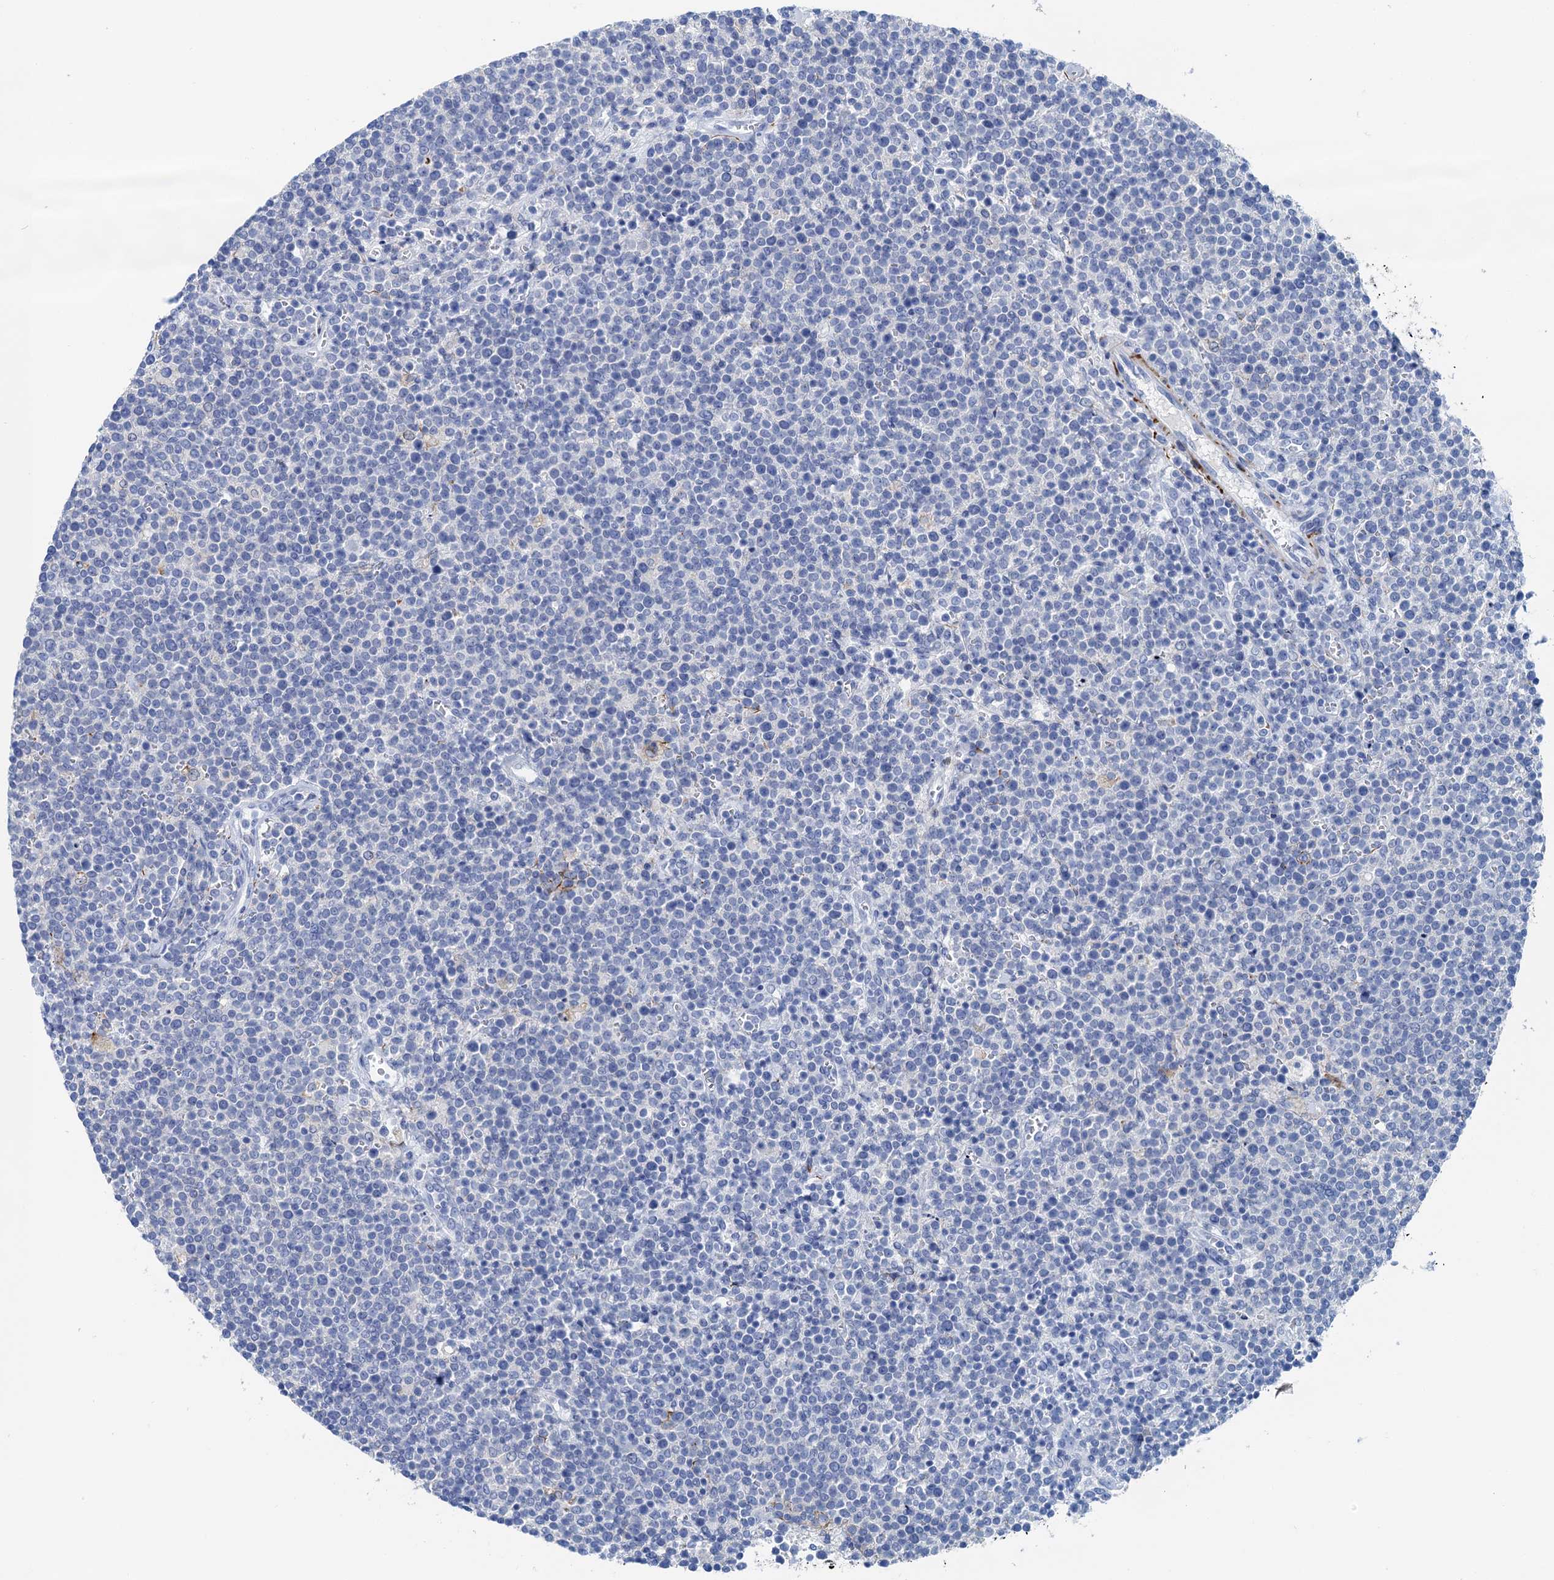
{"staining": {"intensity": "negative", "quantity": "none", "location": "none"}, "tissue": "lymphoma", "cell_type": "Tumor cells", "image_type": "cancer", "snomed": [{"axis": "morphology", "description": "Malignant lymphoma, non-Hodgkin's type, High grade"}, {"axis": "topography", "description": "Lymph node"}], "caption": "Micrograph shows no protein positivity in tumor cells of malignant lymphoma, non-Hodgkin's type (high-grade) tissue. (Brightfield microscopy of DAB IHC at high magnification).", "gene": "NLRP10", "patient": {"sex": "male", "age": 61}}